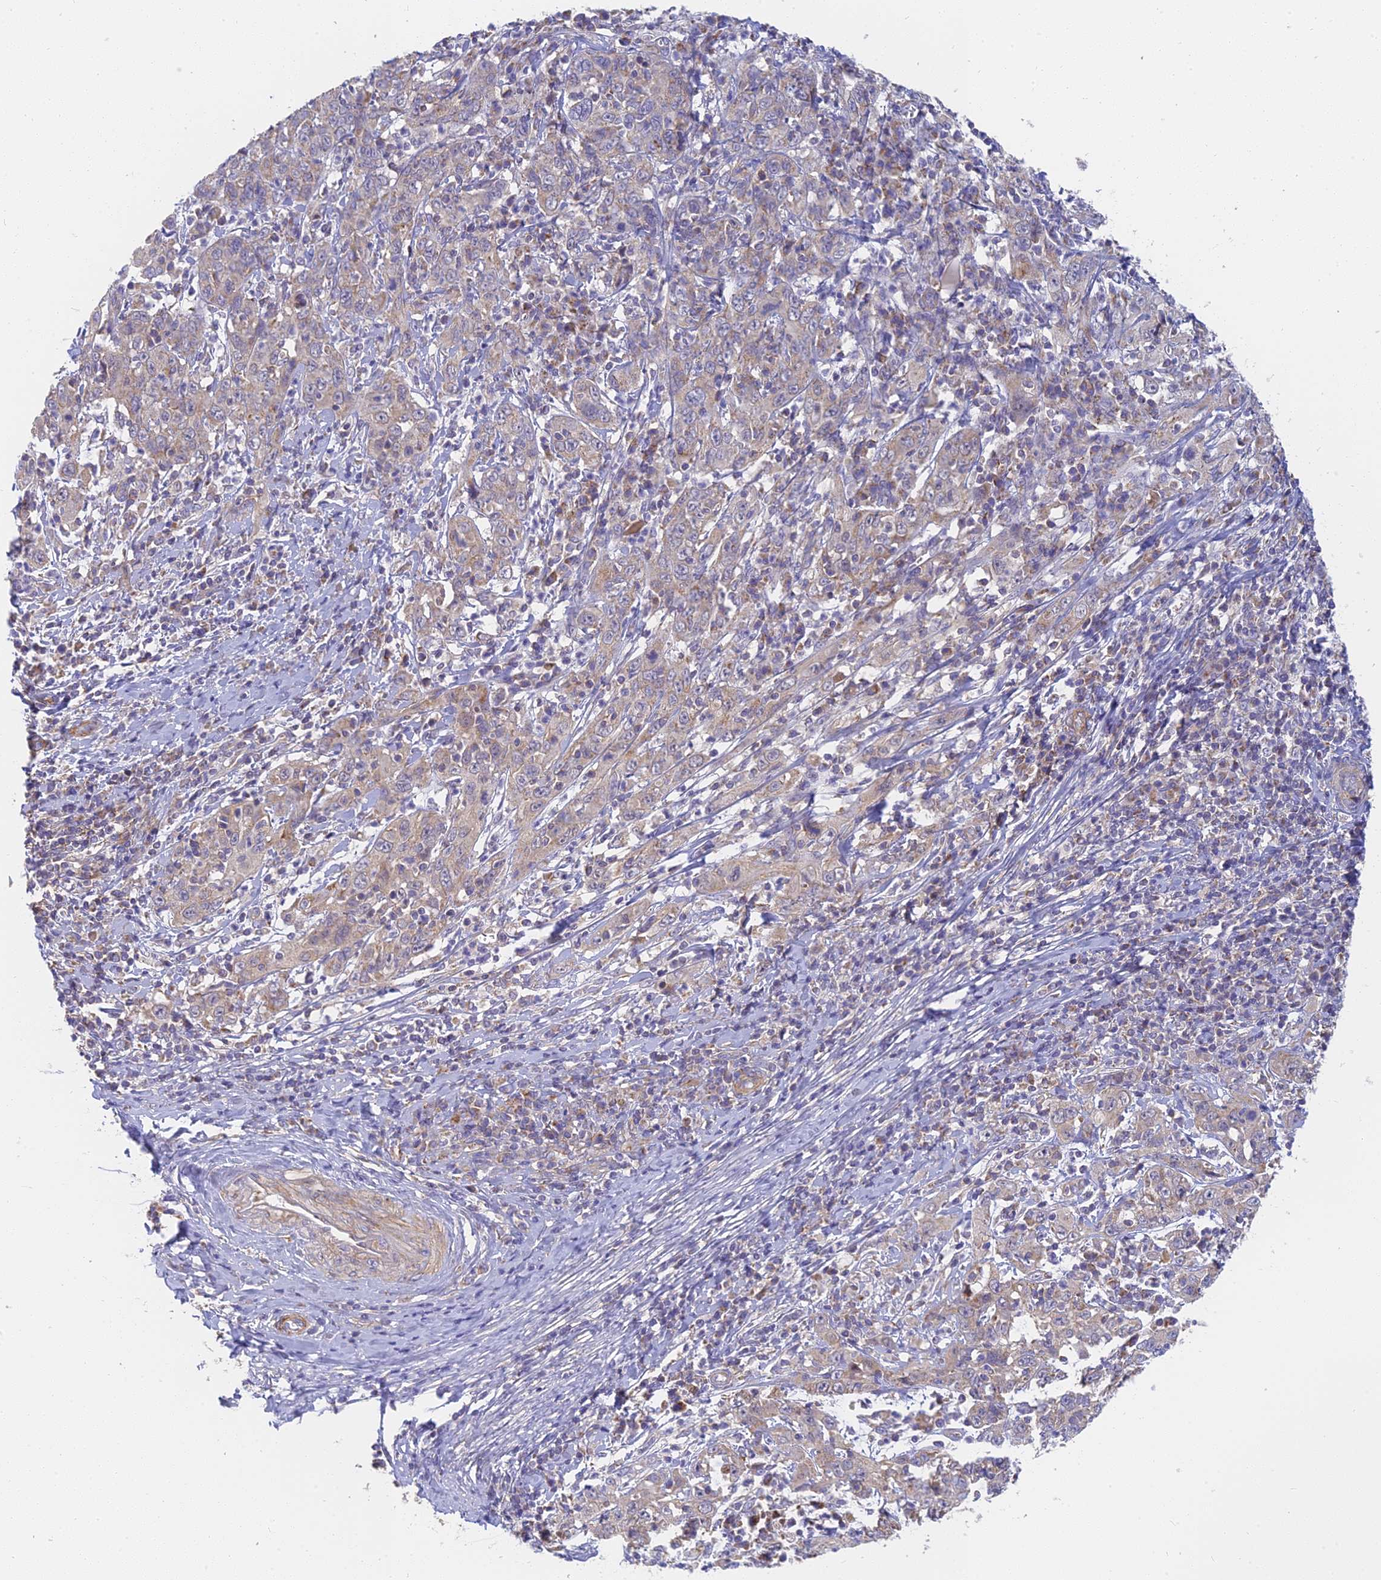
{"staining": {"intensity": "weak", "quantity": "25%-75%", "location": "cytoplasmic/membranous"}, "tissue": "cervical cancer", "cell_type": "Tumor cells", "image_type": "cancer", "snomed": [{"axis": "morphology", "description": "Squamous cell carcinoma, NOS"}, {"axis": "topography", "description": "Cervix"}], "caption": "IHC (DAB) staining of cervical squamous cell carcinoma demonstrates weak cytoplasmic/membranous protein positivity in approximately 25%-75% of tumor cells.", "gene": "MRPL15", "patient": {"sex": "female", "age": 46}}